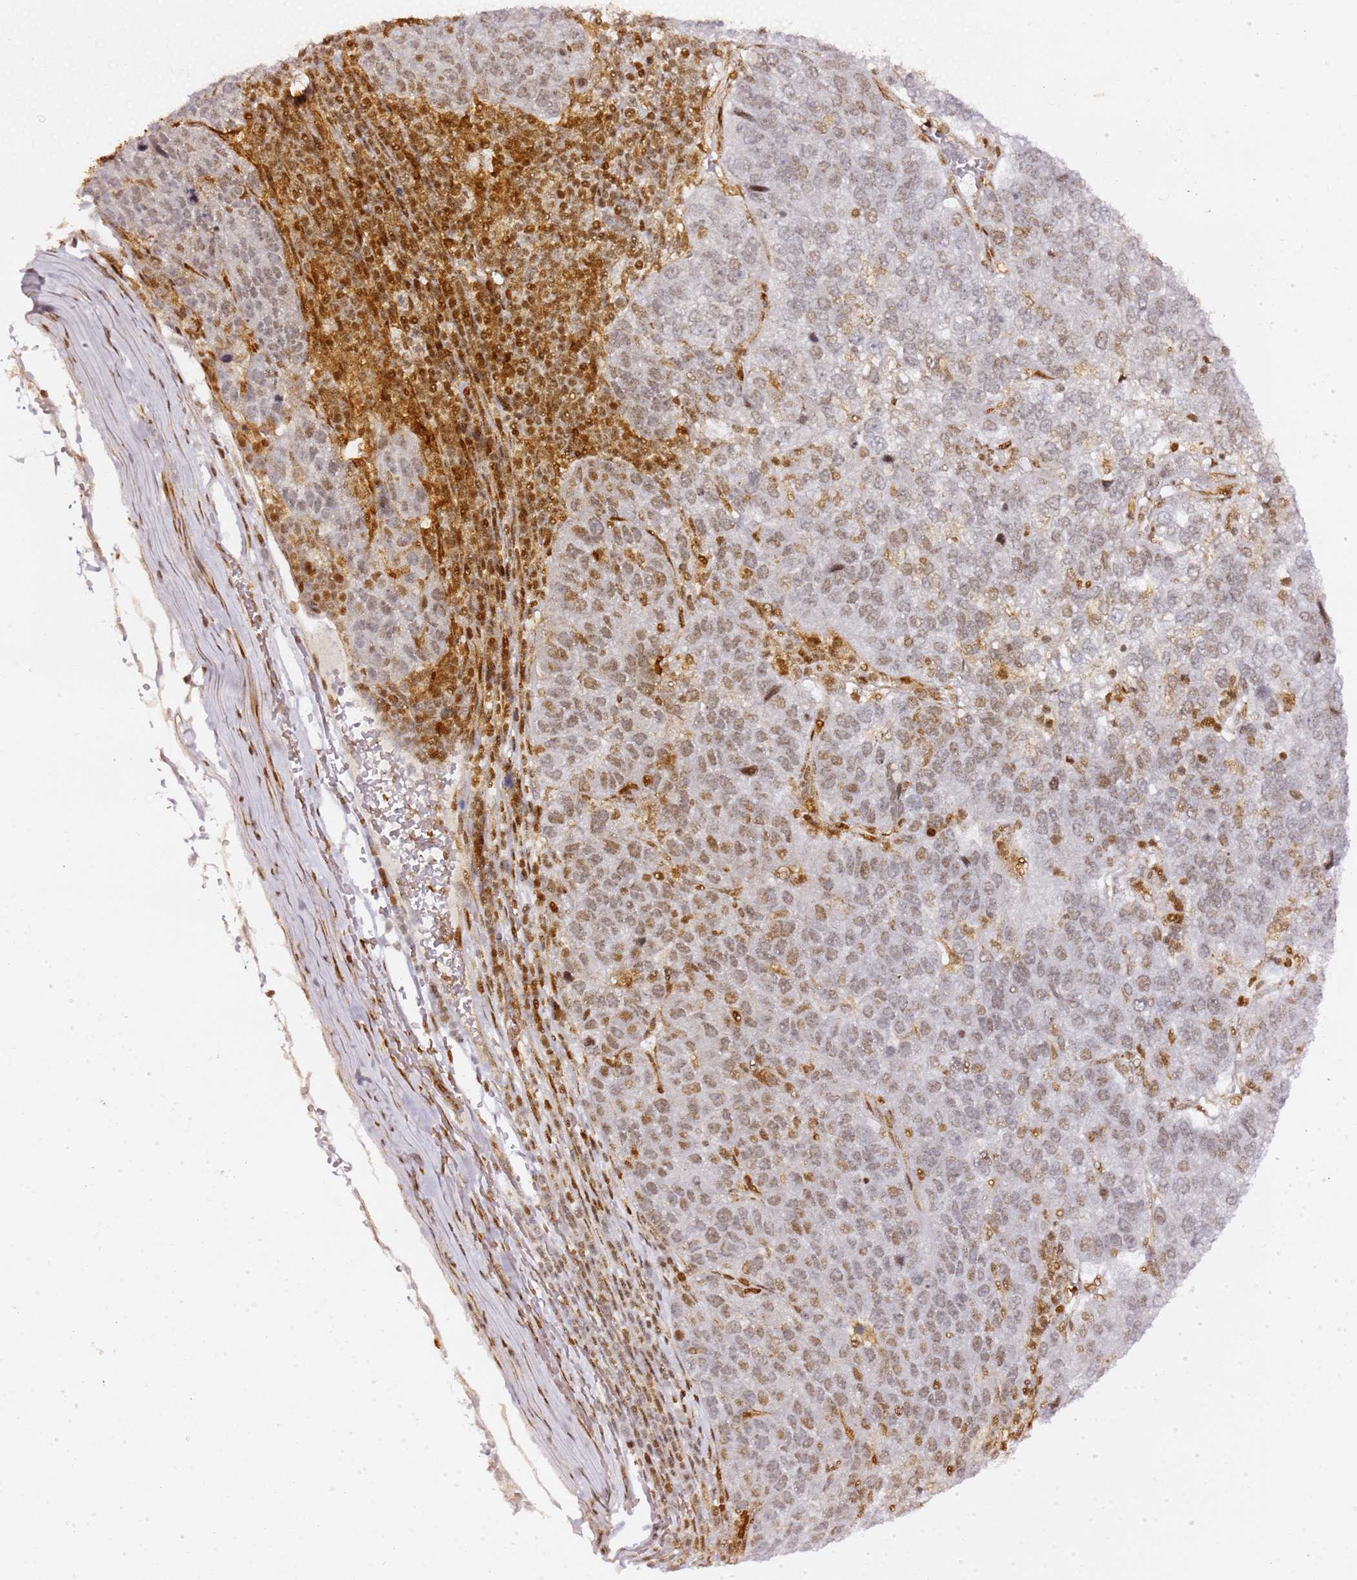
{"staining": {"intensity": "weak", "quantity": "25%-75%", "location": "nuclear"}, "tissue": "pancreatic cancer", "cell_type": "Tumor cells", "image_type": "cancer", "snomed": [{"axis": "morphology", "description": "Adenocarcinoma, NOS"}, {"axis": "topography", "description": "Pancreas"}], "caption": "Protein staining of adenocarcinoma (pancreatic) tissue reveals weak nuclear staining in approximately 25%-75% of tumor cells. The protein is shown in brown color, while the nuclei are stained blue.", "gene": "GBP2", "patient": {"sex": "female", "age": 61}}